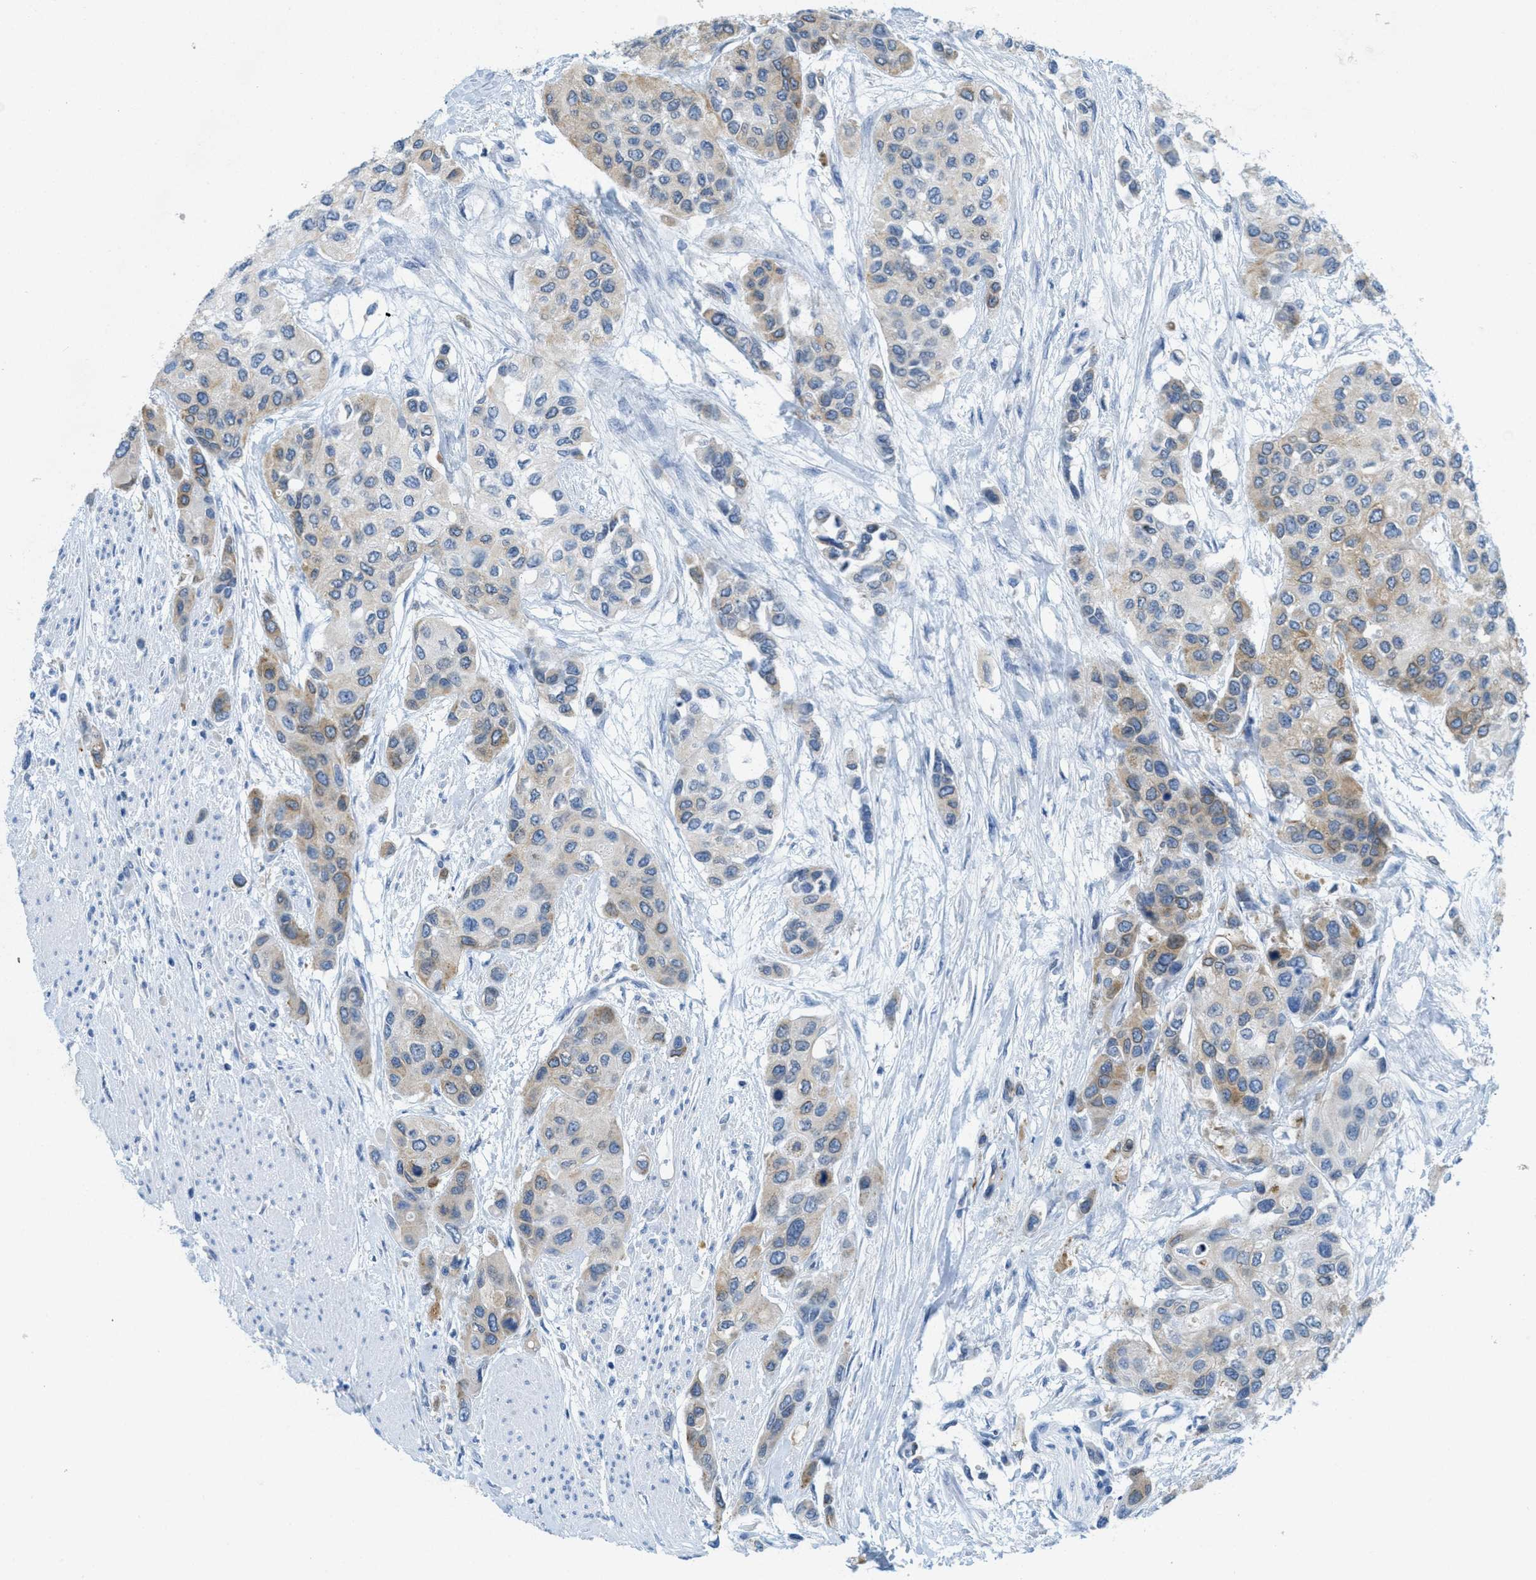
{"staining": {"intensity": "weak", "quantity": "25%-75%", "location": "cytoplasmic/membranous"}, "tissue": "urothelial cancer", "cell_type": "Tumor cells", "image_type": "cancer", "snomed": [{"axis": "morphology", "description": "Urothelial carcinoma, High grade"}, {"axis": "topography", "description": "Urinary bladder"}], "caption": "This histopathology image reveals immunohistochemistry staining of urothelial carcinoma (high-grade), with low weak cytoplasmic/membranous staining in approximately 25%-75% of tumor cells.", "gene": "TEX264", "patient": {"sex": "female", "age": 56}}